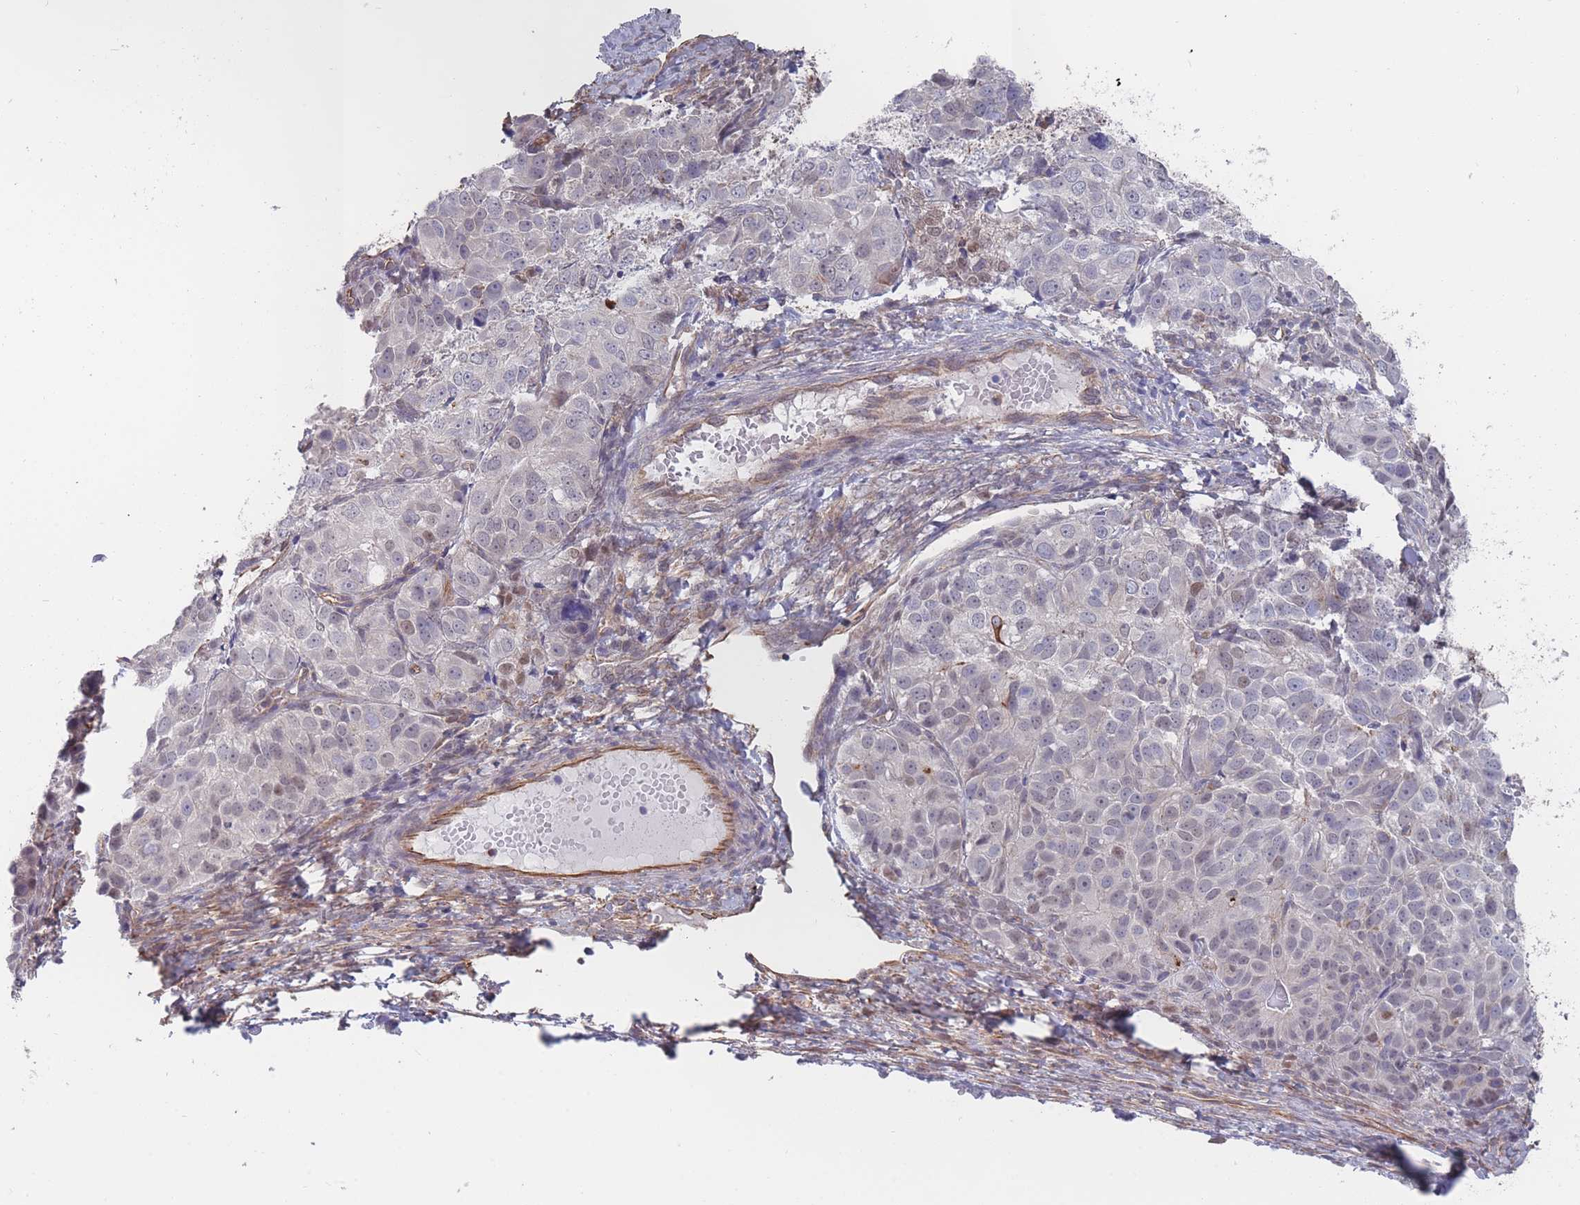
{"staining": {"intensity": "weak", "quantity": "<25%", "location": "nuclear"}, "tissue": "ovarian cancer", "cell_type": "Tumor cells", "image_type": "cancer", "snomed": [{"axis": "morphology", "description": "Carcinoma, endometroid"}, {"axis": "topography", "description": "Ovary"}], "caption": "There is no significant expression in tumor cells of ovarian cancer. The staining was performed using DAB to visualize the protein expression in brown, while the nuclei were stained in blue with hematoxylin (Magnification: 20x).", "gene": "SLC1A6", "patient": {"sex": "female", "age": 51}}